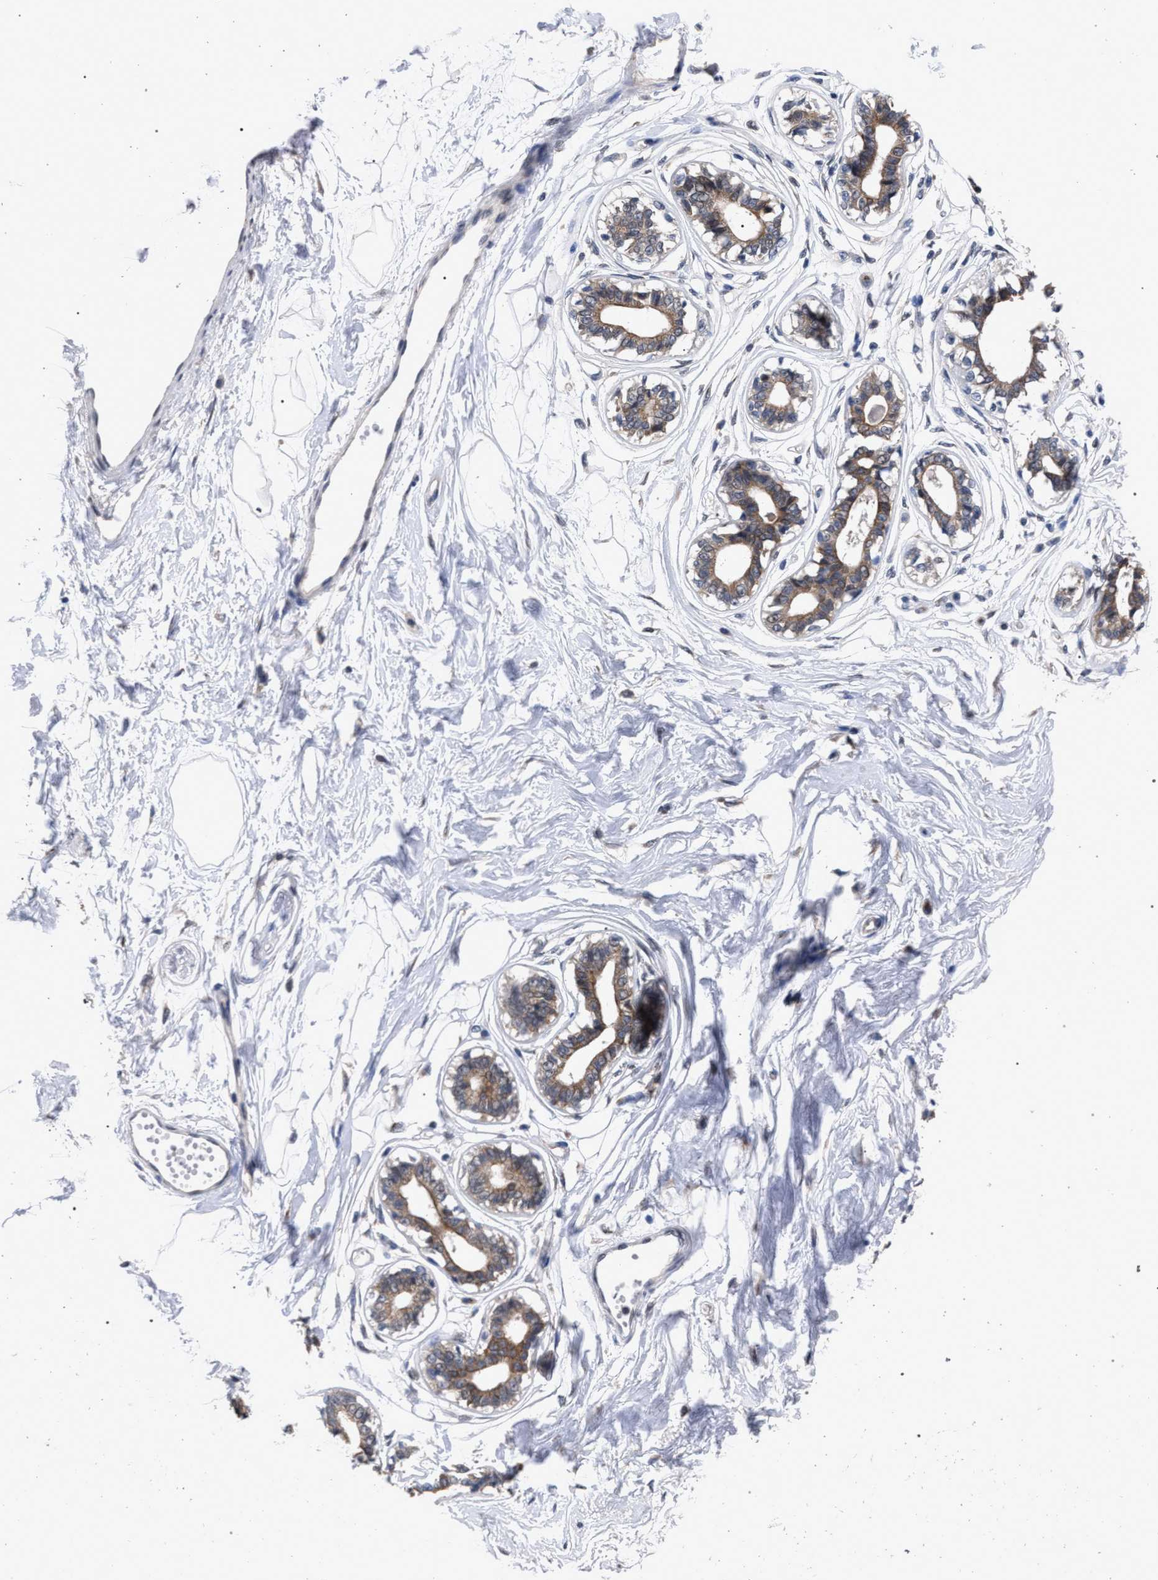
{"staining": {"intensity": "negative", "quantity": "none", "location": "none"}, "tissue": "breast", "cell_type": "Adipocytes", "image_type": "normal", "snomed": [{"axis": "morphology", "description": "Normal tissue, NOS"}, {"axis": "topography", "description": "Breast"}], "caption": "This is an immunohistochemistry micrograph of unremarkable breast. There is no expression in adipocytes.", "gene": "GOLGA2", "patient": {"sex": "female", "age": 45}}